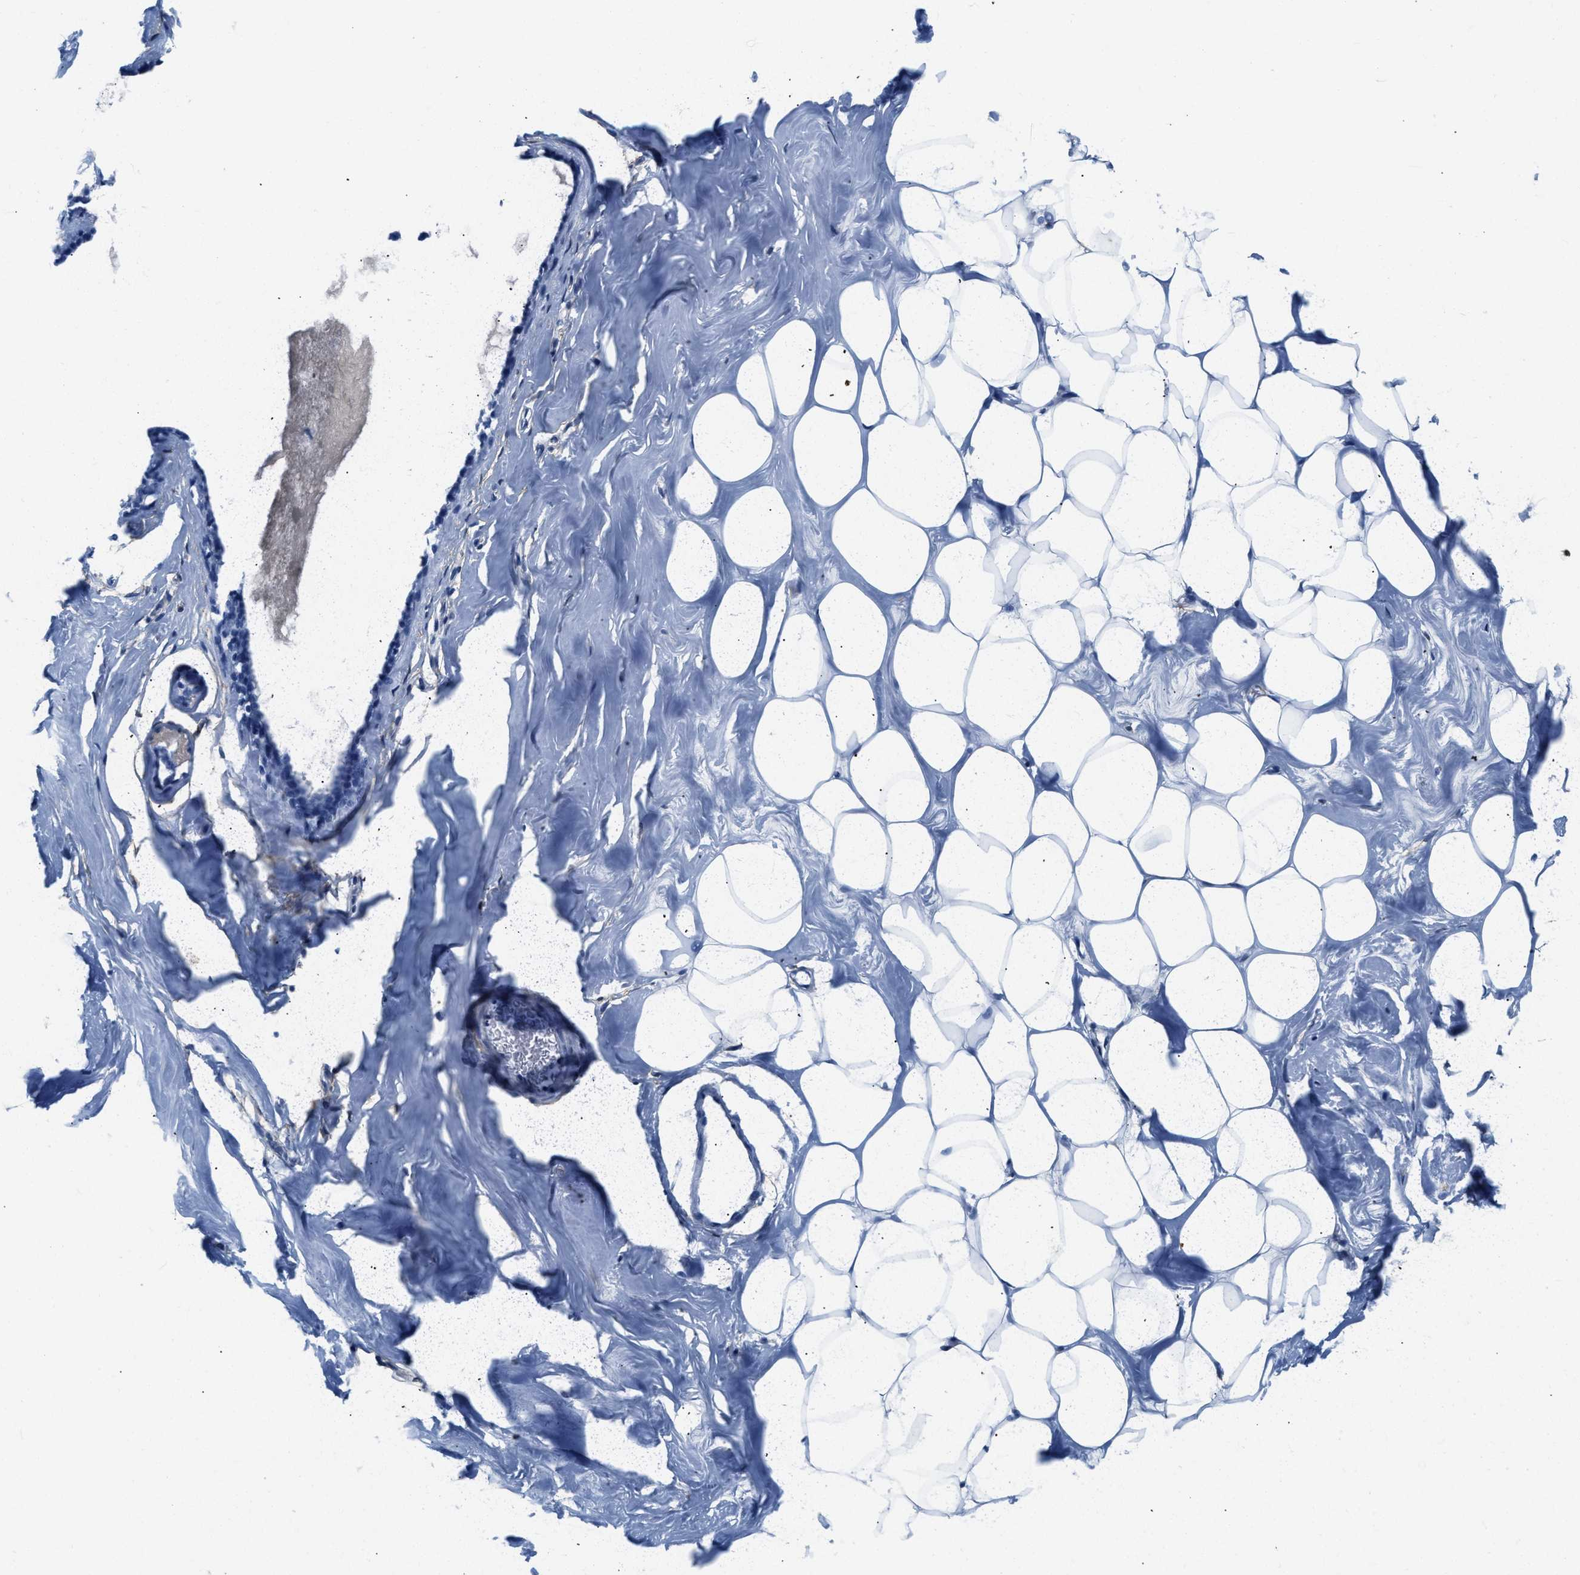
{"staining": {"intensity": "negative", "quantity": "none", "location": "none"}, "tissue": "adipose tissue", "cell_type": "Adipocytes", "image_type": "normal", "snomed": [{"axis": "morphology", "description": "Normal tissue, NOS"}, {"axis": "morphology", "description": "Fibrosis, NOS"}, {"axis": "topography", "description": "Breast"}, {"axis": "topography", "description": "Adipose tissue"}], "caption": "The histopathology image reveals no staining of adipocytes in unremarkable adipose tissue. (Brightfield microscopy of DAB immunohistochemistry at high magnification).", "gene": "PDGFRB", "patient": {"sex": "female", "age": 39}}